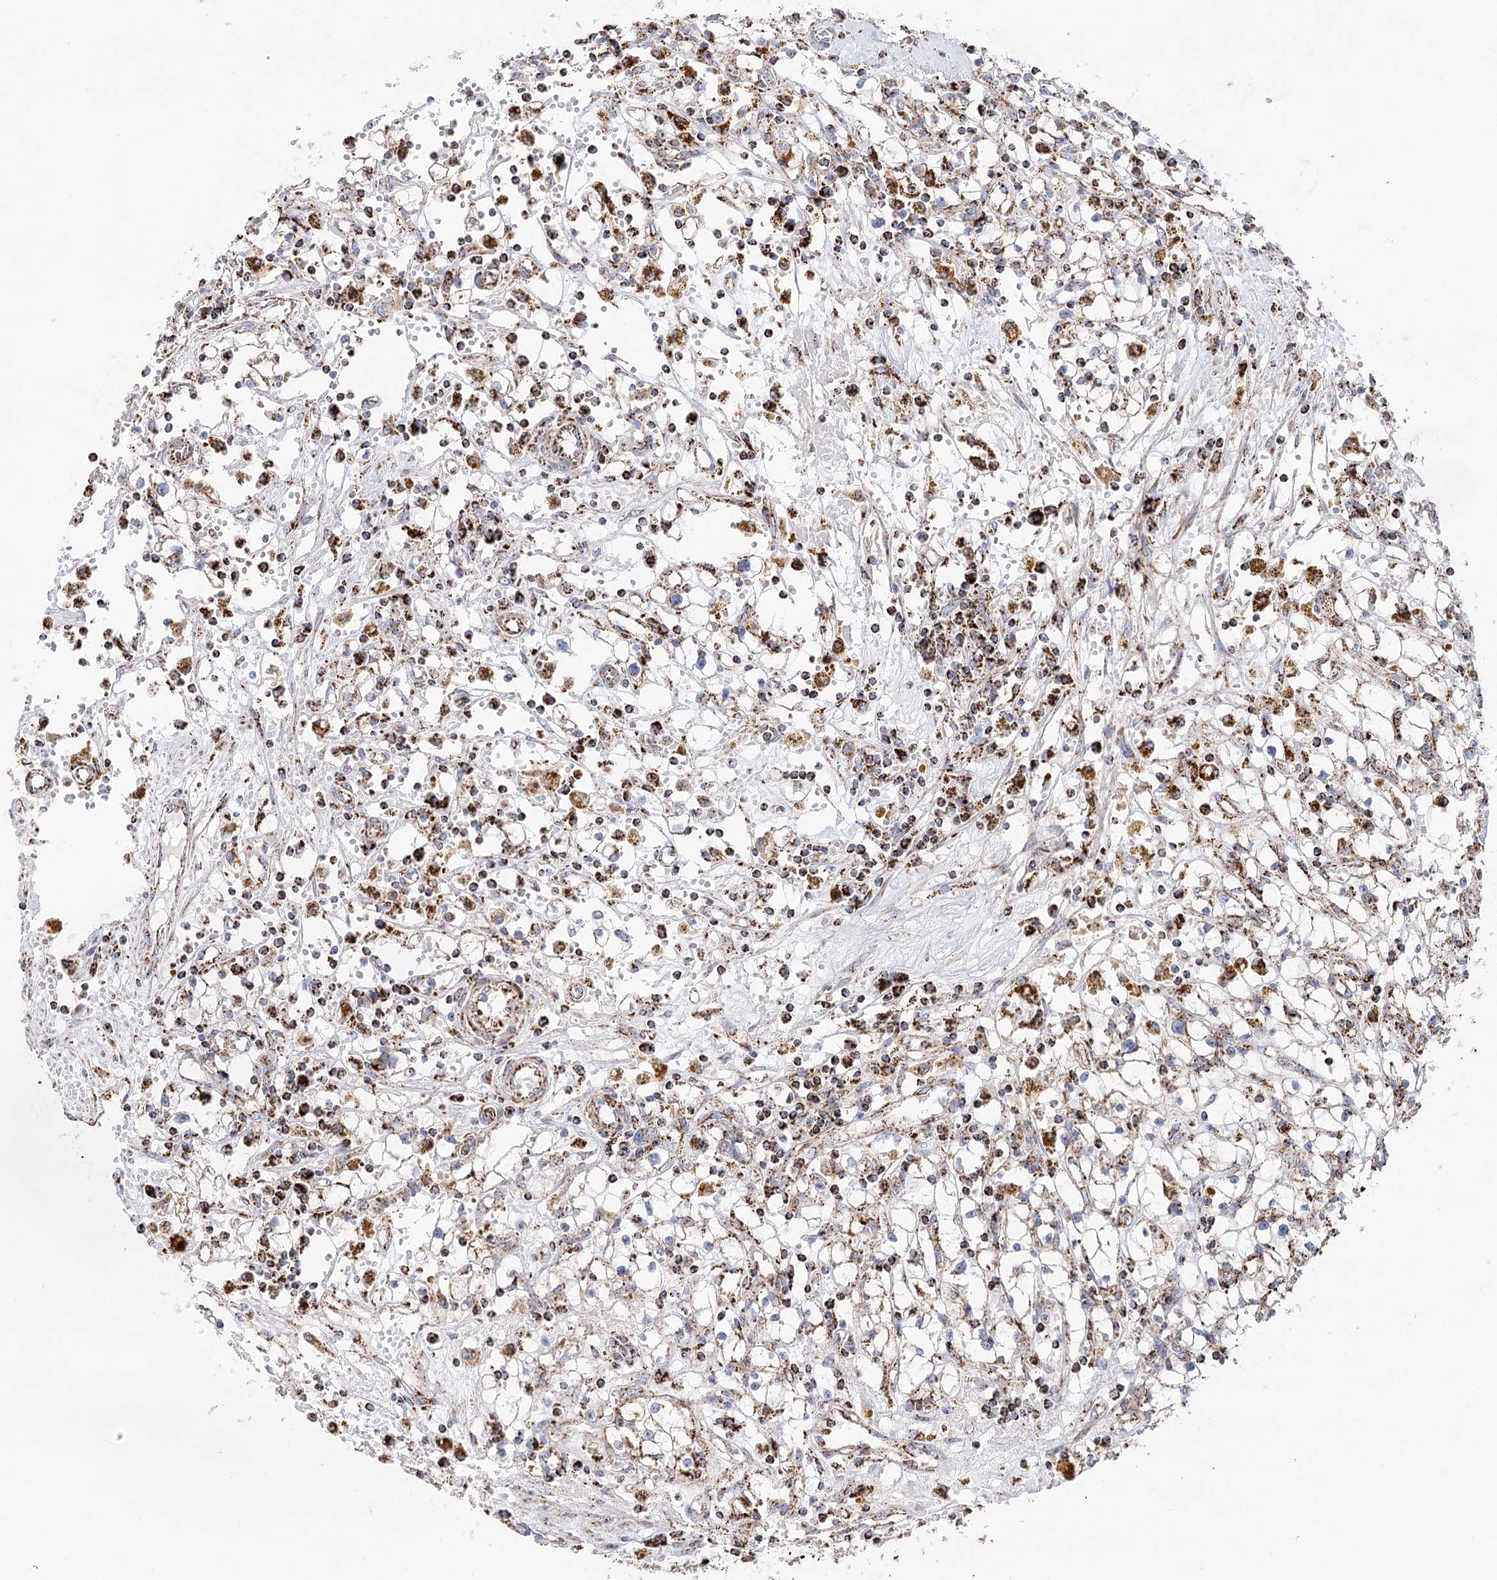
{"staining": {"intensity": "moderate", "quantity": ">75%", "location": "cytoplasmic/membranous"}, "tissue": "renal cancer", "cell_type": "Tumor cells", "image_type": "cancer", "snomed": [{"axis": "morphology", "description": "Adenocarcinoma, NOS"}, {"axis": "topography", "description": "Kidney"}], "caption": "There is medium levels of moderate cytoplasmic/membranous positivity in tumor cells of renal cancer (adenocarcinoma), as demonstrated by immunohistochemical staining (brown color).", "gene": "NADK2", "patient": {"sex": "male", "age": 56}}